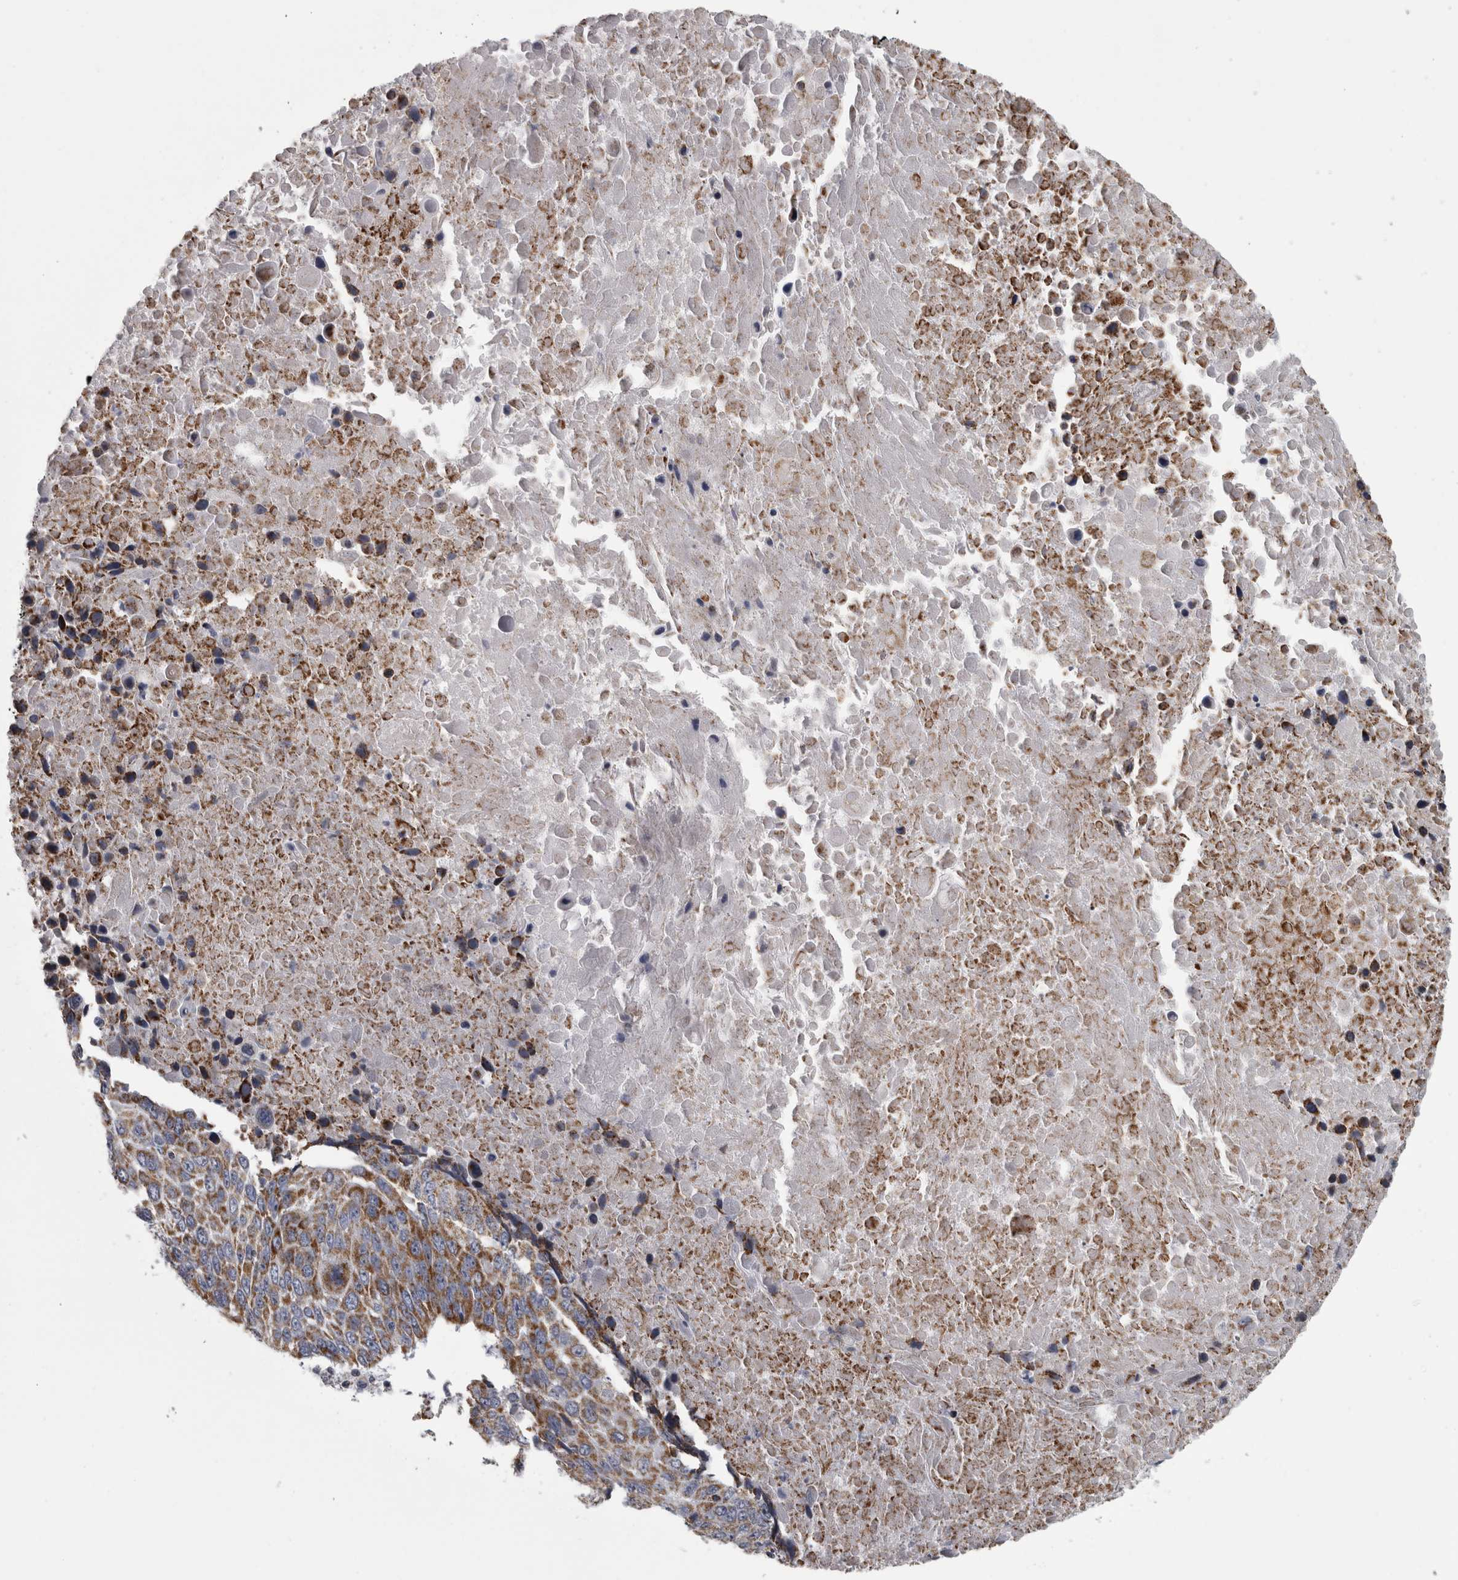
{"staining": {"intensity": "moderate", "quantity": ">75%", "location": "cytoplasmic/membranous"}, "tissue": "lung cancer", "cell_type": "Tumor cells", "image_type": "cancer", "snomed": [{"axis": "morphology", "description": "Squamous cell carcinoma, NOS"}, {"axis": "topography", "description": "Lung"}], "caption": "The immunohistochemical stain highlights moderate cytoplasmic/membranous staining in tumor cells of lung cancer tissue. (Brightfield microscopy of DAB IHC at high magnification).", "gene": "DBT", "patient": {"sex": "male", "age": 66}}